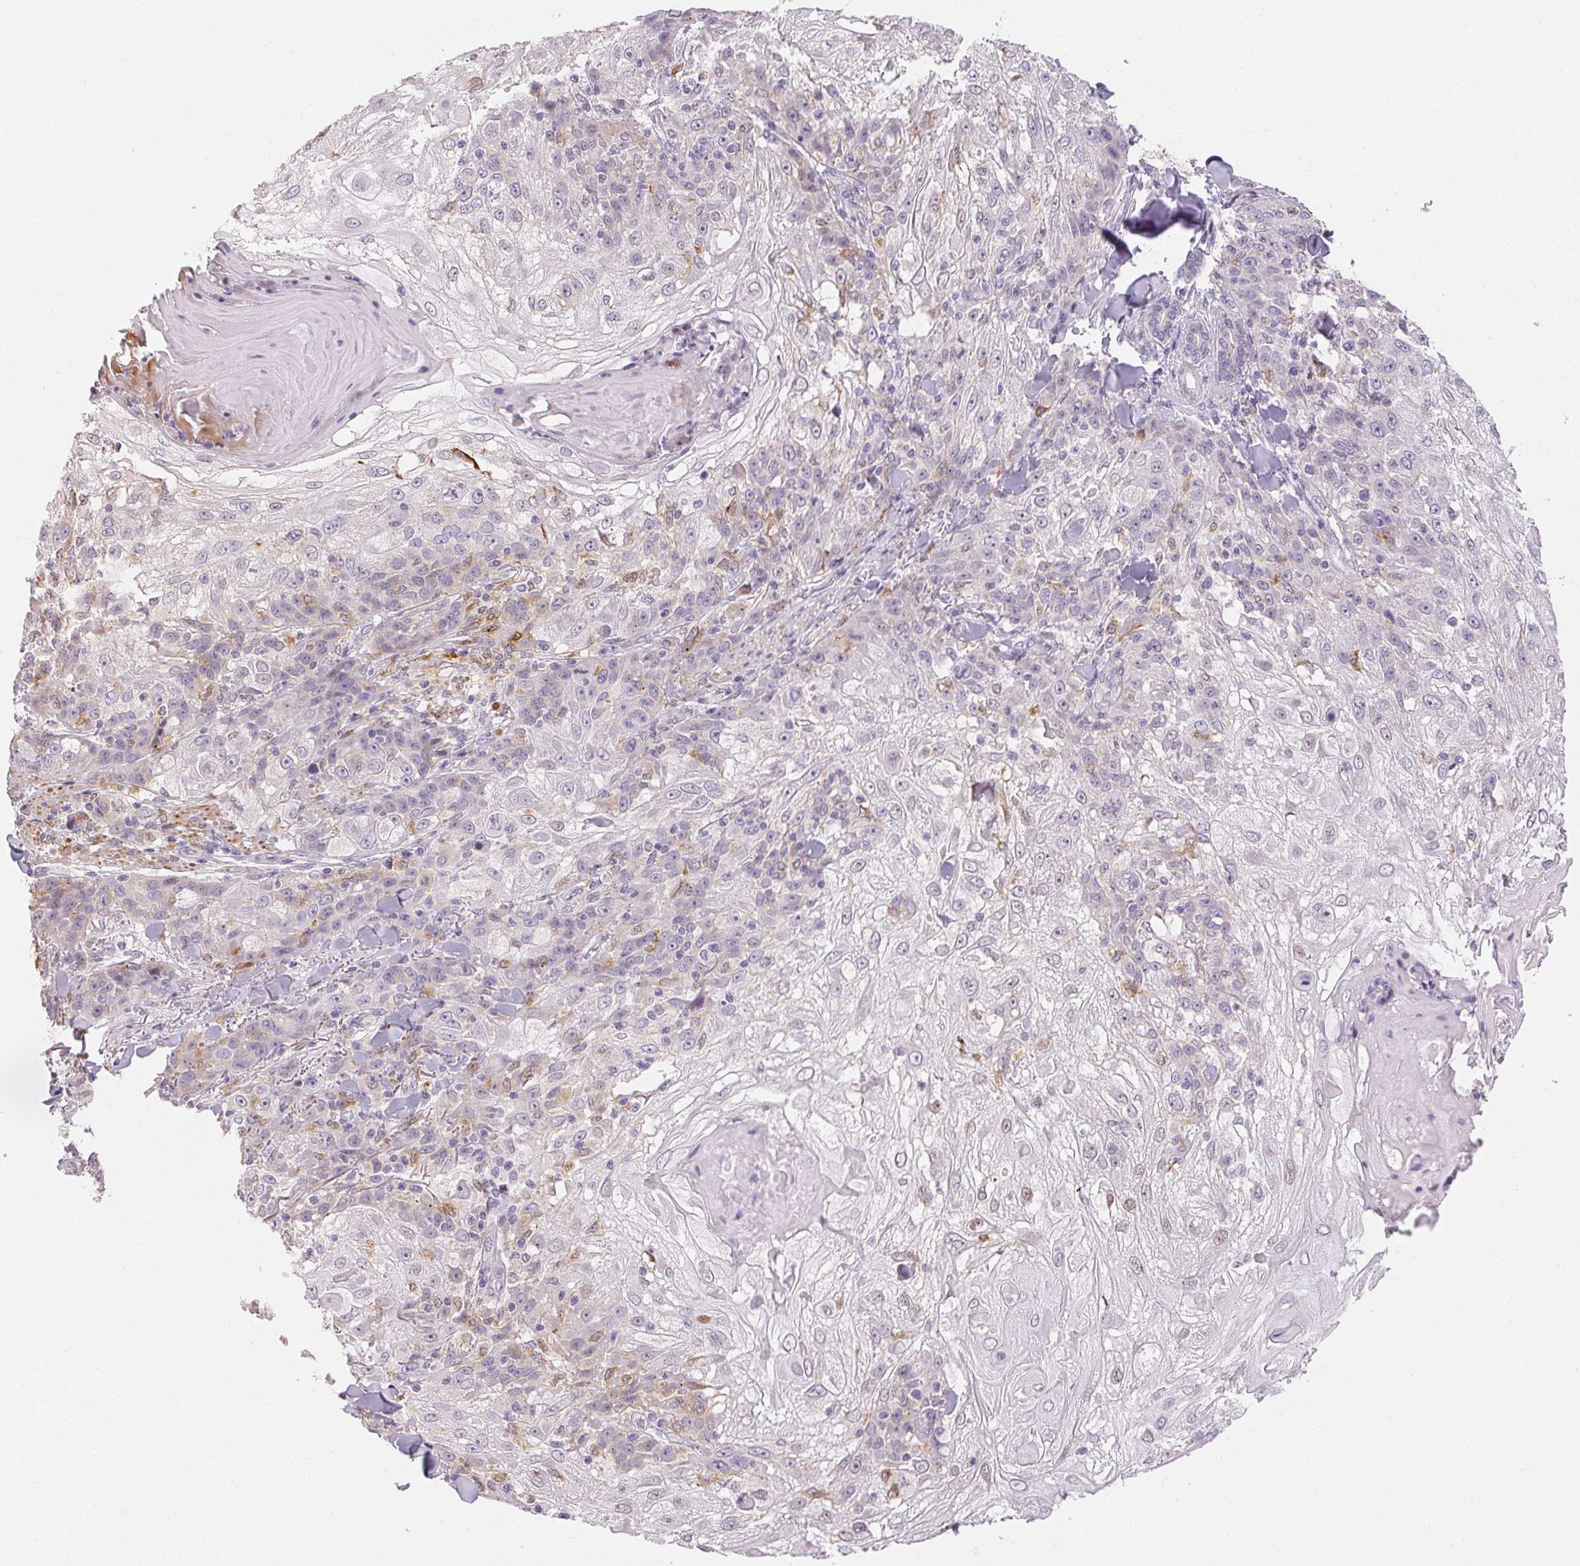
{"staining": {"intensity": "weak", "quantity": "<25%", "location": "nuclear"}, "tissue": "skin cancer", "cell_type": "Tumor cells", "image_type": "cancer", "snomed": [{"axis": "morphology", "description": "Normal tissue, NOS"}, {"axis": "morphology", "description": "Squamous cell carcinoma, NOS"}, {"axis": "topography", "description": "Skin"}], "caption": "Histopathology image shows no significant protein expression in tumor cells of skin cancer.", "gene": "RPGRIP1", "patient": {"sex": "female", "age": 83}}